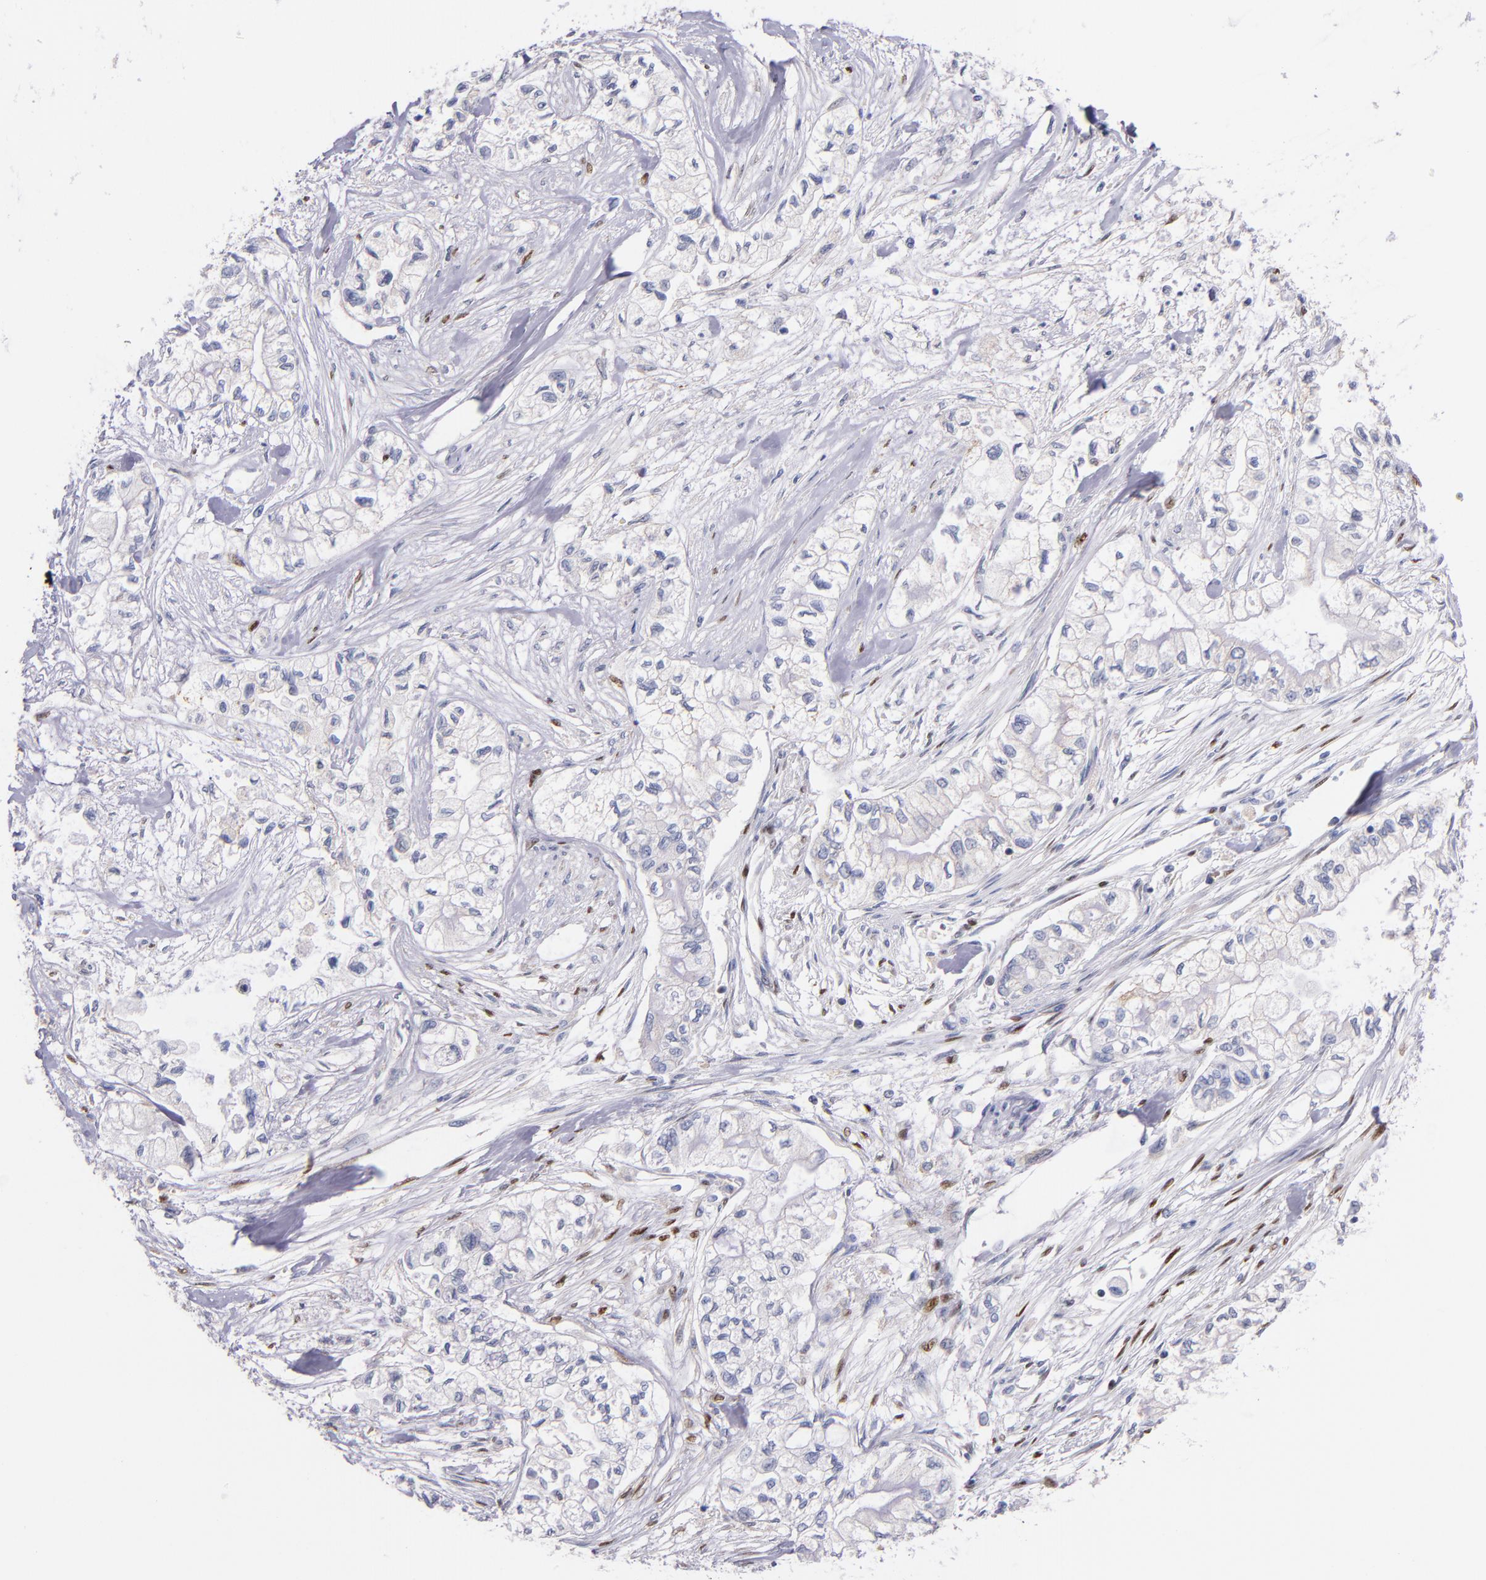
{"staining": {"intensity": "negative", "quantity": "none", "location": "none"}, "tissue": "pancreatic cancer", "cell_type": "Tumor cells", "image_type": "cancer", "snomed": [{"axis": "morphology", "description": "Adenocarcinoma, NOS"}, {"axis": "topography", "description": "Pancreas"}], "caption": "High magnification brightfield microscopy of pancreatic cancer stained with DAB (brown) and counterstained with hematoxylin (blue): tumor cells show no significant staining.", "gene": "SRF", "patient": {"sex": "male", "age": 79}}